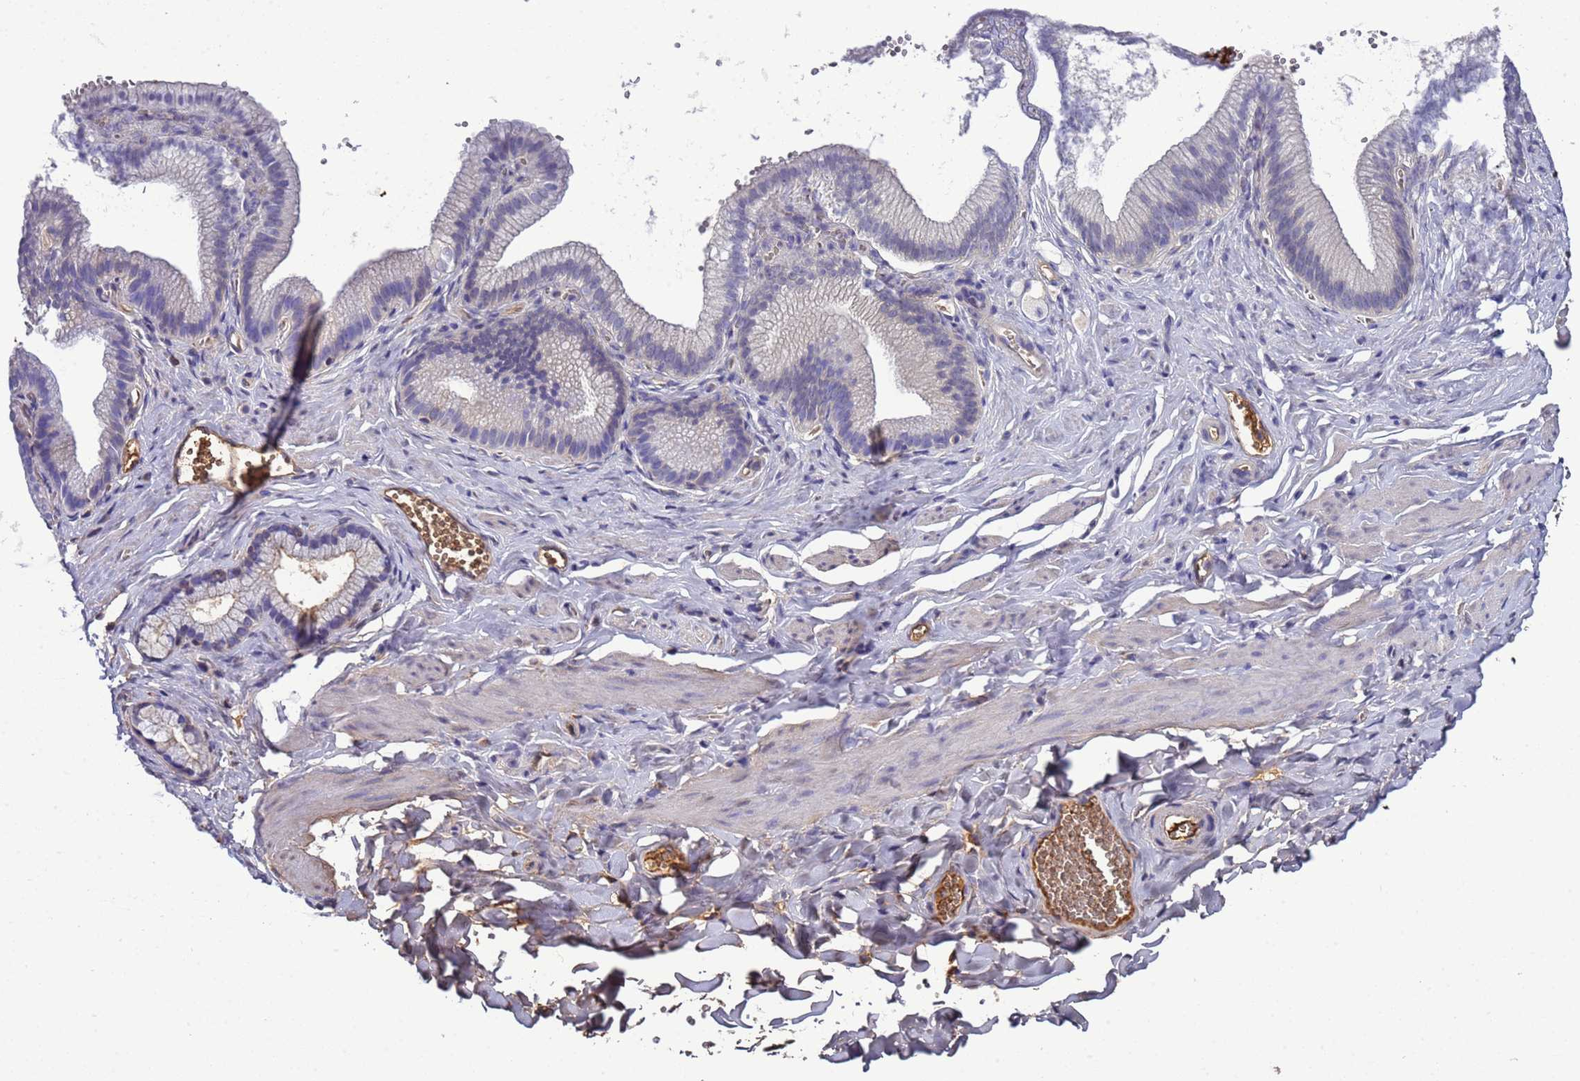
{"staining": {"intensity": "moderate", "quantity": ">75%", "location": "cytoplasmic/membranous"}, "tissue": "adipose tissue", "cell_type": "Adipocytes", "image_type": "normal", "snomed": [{"axis": "morphology", "description": "Normal tissue, NOS"}, {"axis": "topography", "description": "Gallbladder"}, {"axis": "topography", "description": "Peripheral nerve tissue"}], "caption": "Immunohistochemical staining of benign adipose tissue demonstrates medium levels of moderate cytoplasmic/membranous staining in about >75% of adipocytes. The staining was performed using DAB (3,3'-diaminobenzidine) to visualize the protein expression in brown, while the nuclei were stained in blue with hematoxylin (Magnification: 20x).", "gene": "H1", "patient": {"sex": "male", "age": 38}}